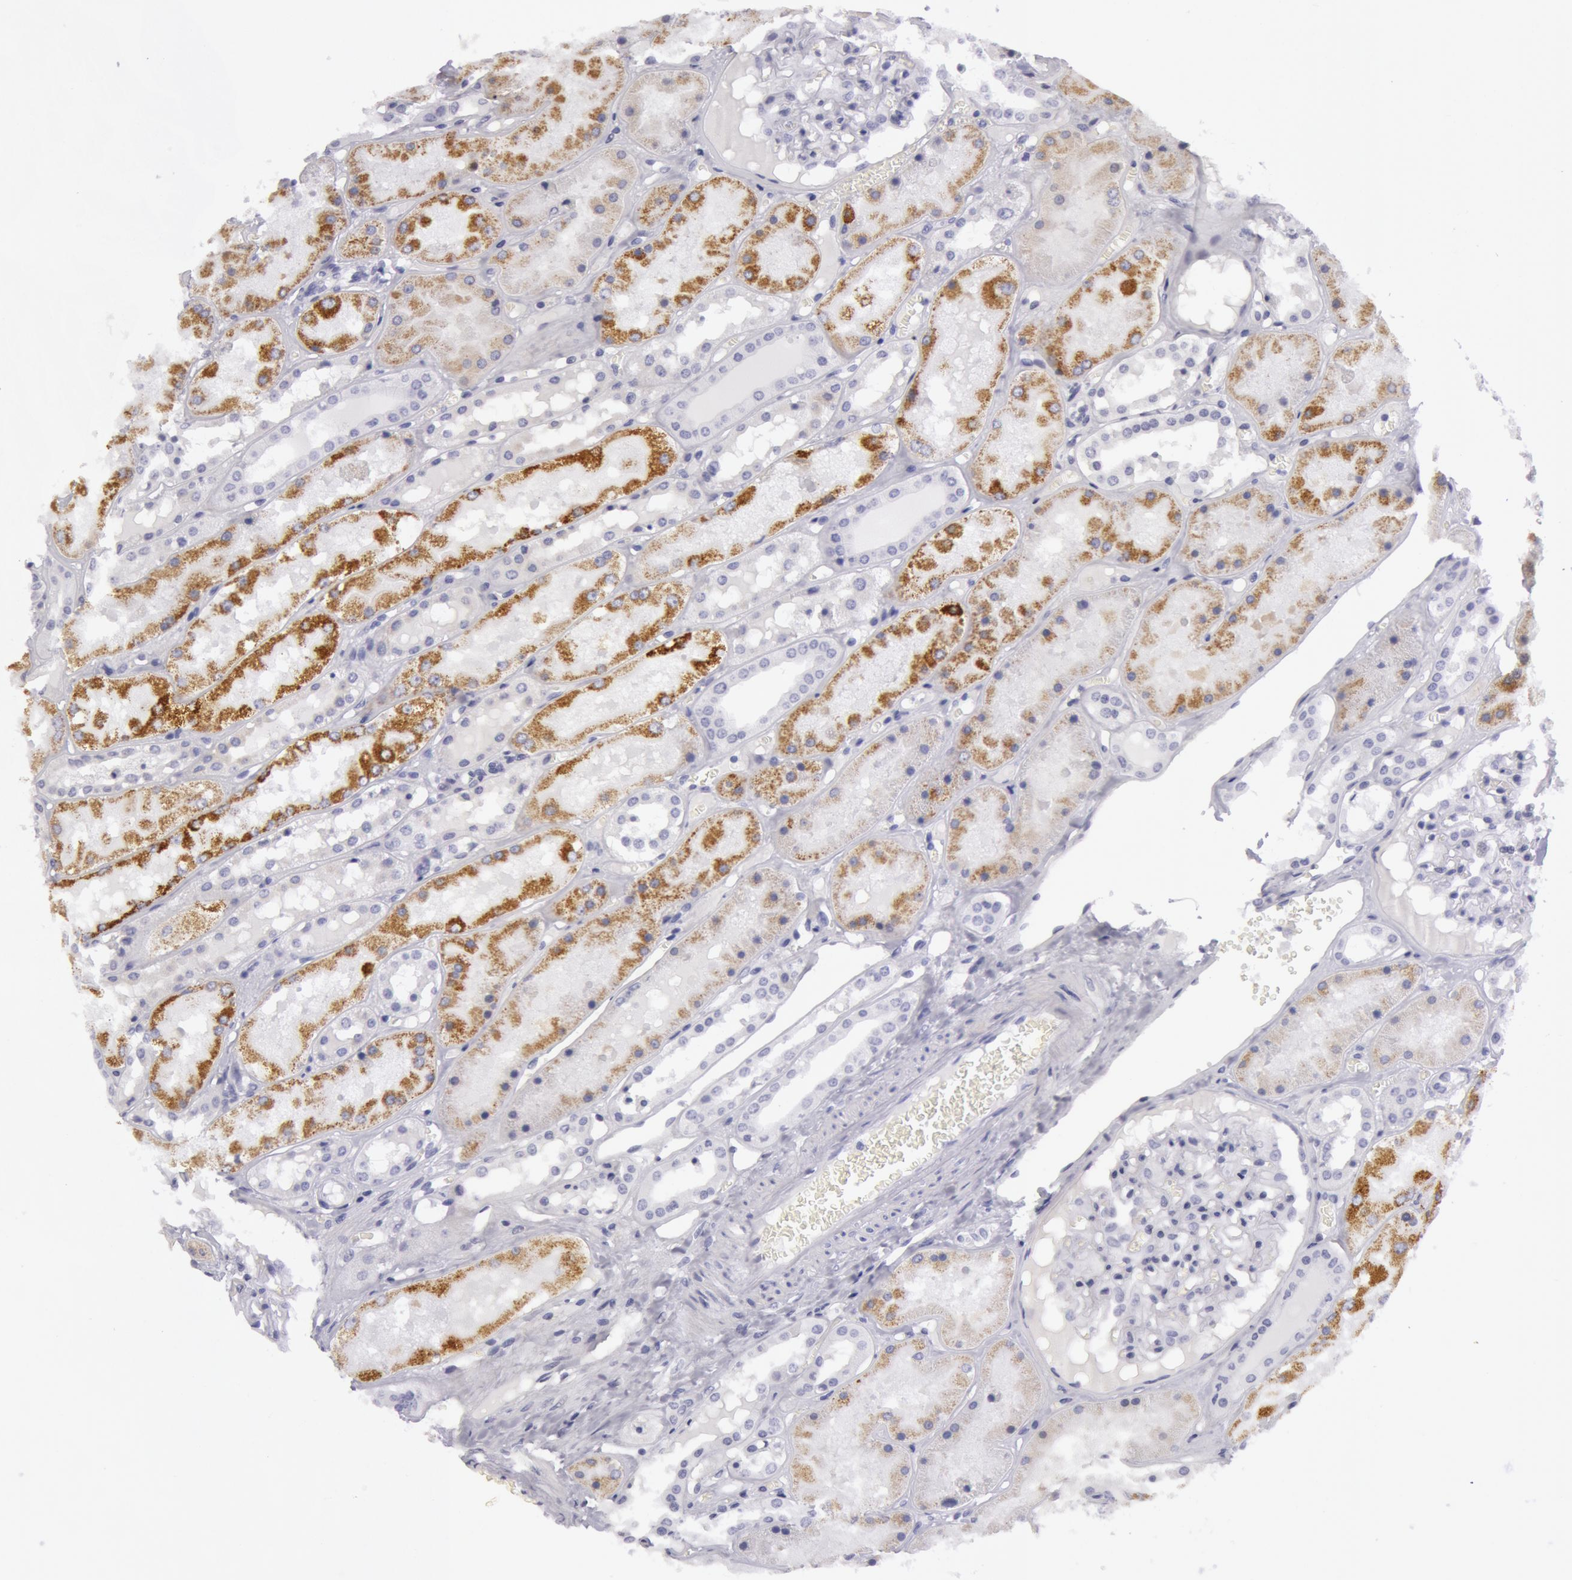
{"staining": {"intensity": "negative", "quantity": "none", "location": "none"}, "tissue": "kidney", "cell_type": "Cells in glomeruli", "image_type": "normal", "snomed": [{"axis": "morphology", "description": "Normal tissue, NOS"}, {"axis": "topography", "description": "Kidney"}], "caption": "Immunohistochemistry (IHC) of unremarkable kidney displays no expression in cells in glomeruli. (Stains: DAB (3,3'-diaminobenzidine) immunohistochemistry with hematoxylin counter stain, Microscopy: brightfield microscopy at high magnification).", "gene": "AMACR", "patient": {"sex": "male", "age": 36}}